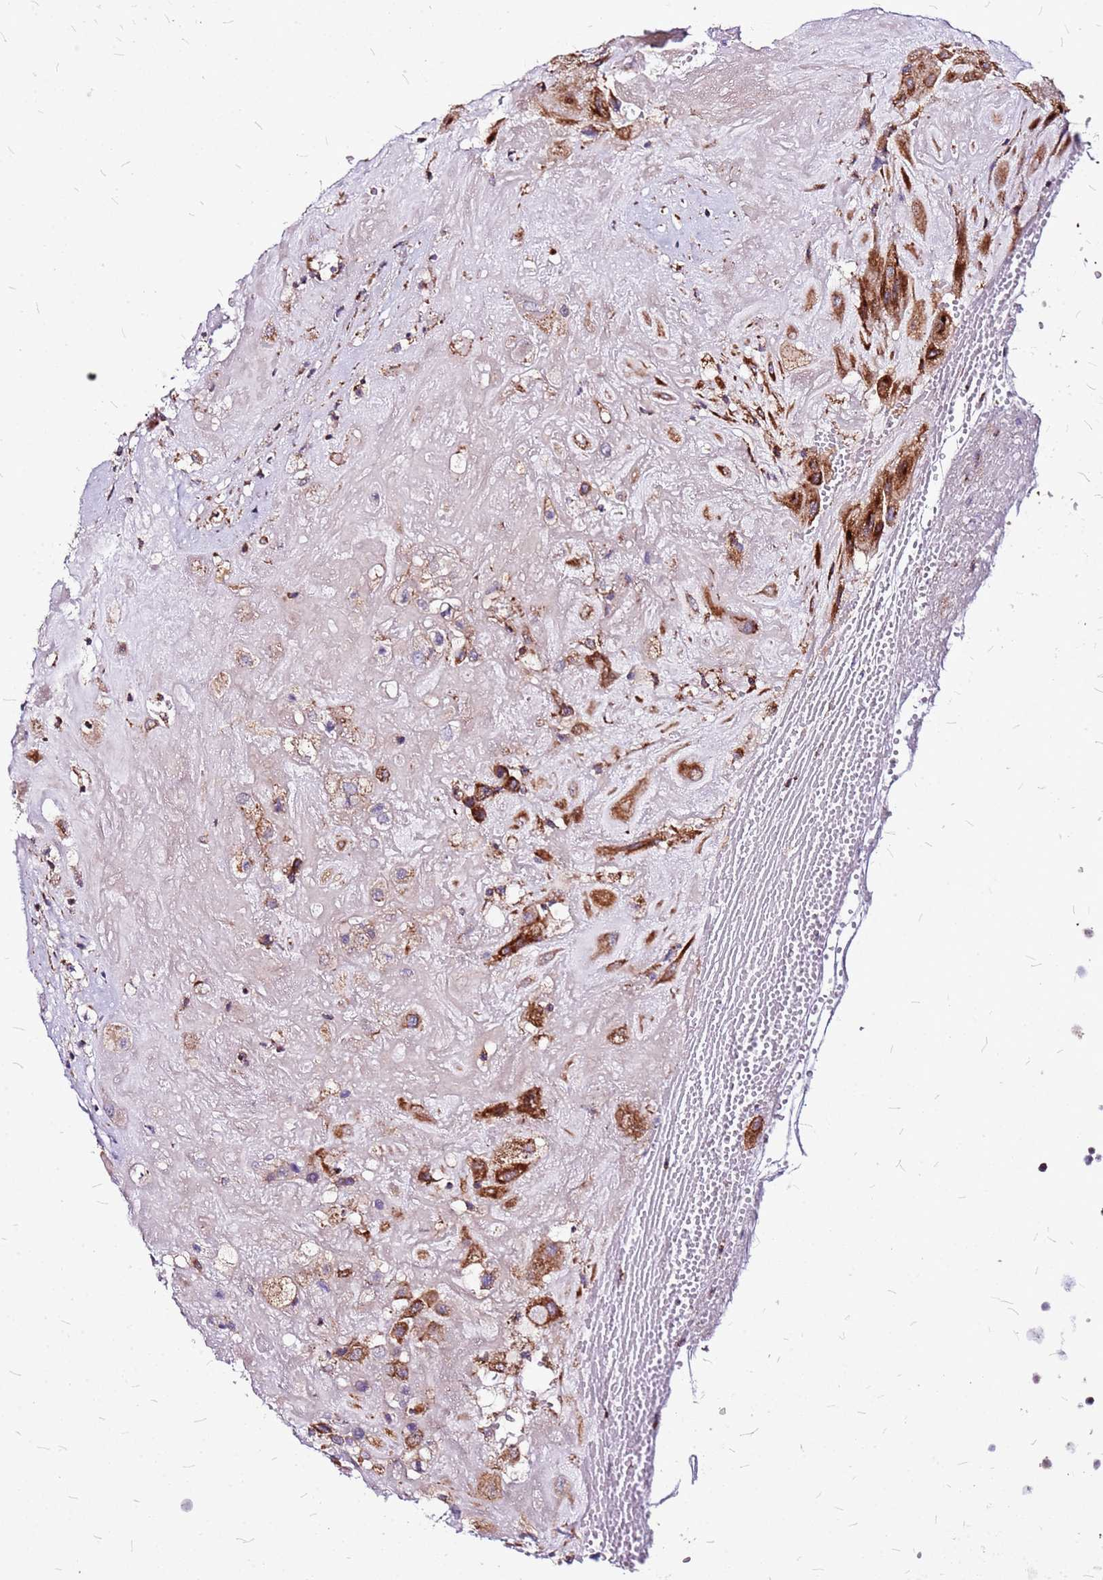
{"staining": {"intensity": "moderate", "quantity": ">75%", "location": "cytoplasmic/membranous"}, "tissue": "placenta", "cell_type": "Decidual cells", "image_type": "normal", "snomed": [{"axis": "morphology", "description": "Normal tissue, NOS"}, {"axis": "topography", "description": "Placenta"}], "caption": "Moderate cytoplasmic/membranous positivity is seen in about >75% of decidual cells in unremarkable placenta. (Brightfield microscopy of DAB IHC at high magnification).", "gene": "OR51T1", "patient": {"sex": "female", "age": 32}}